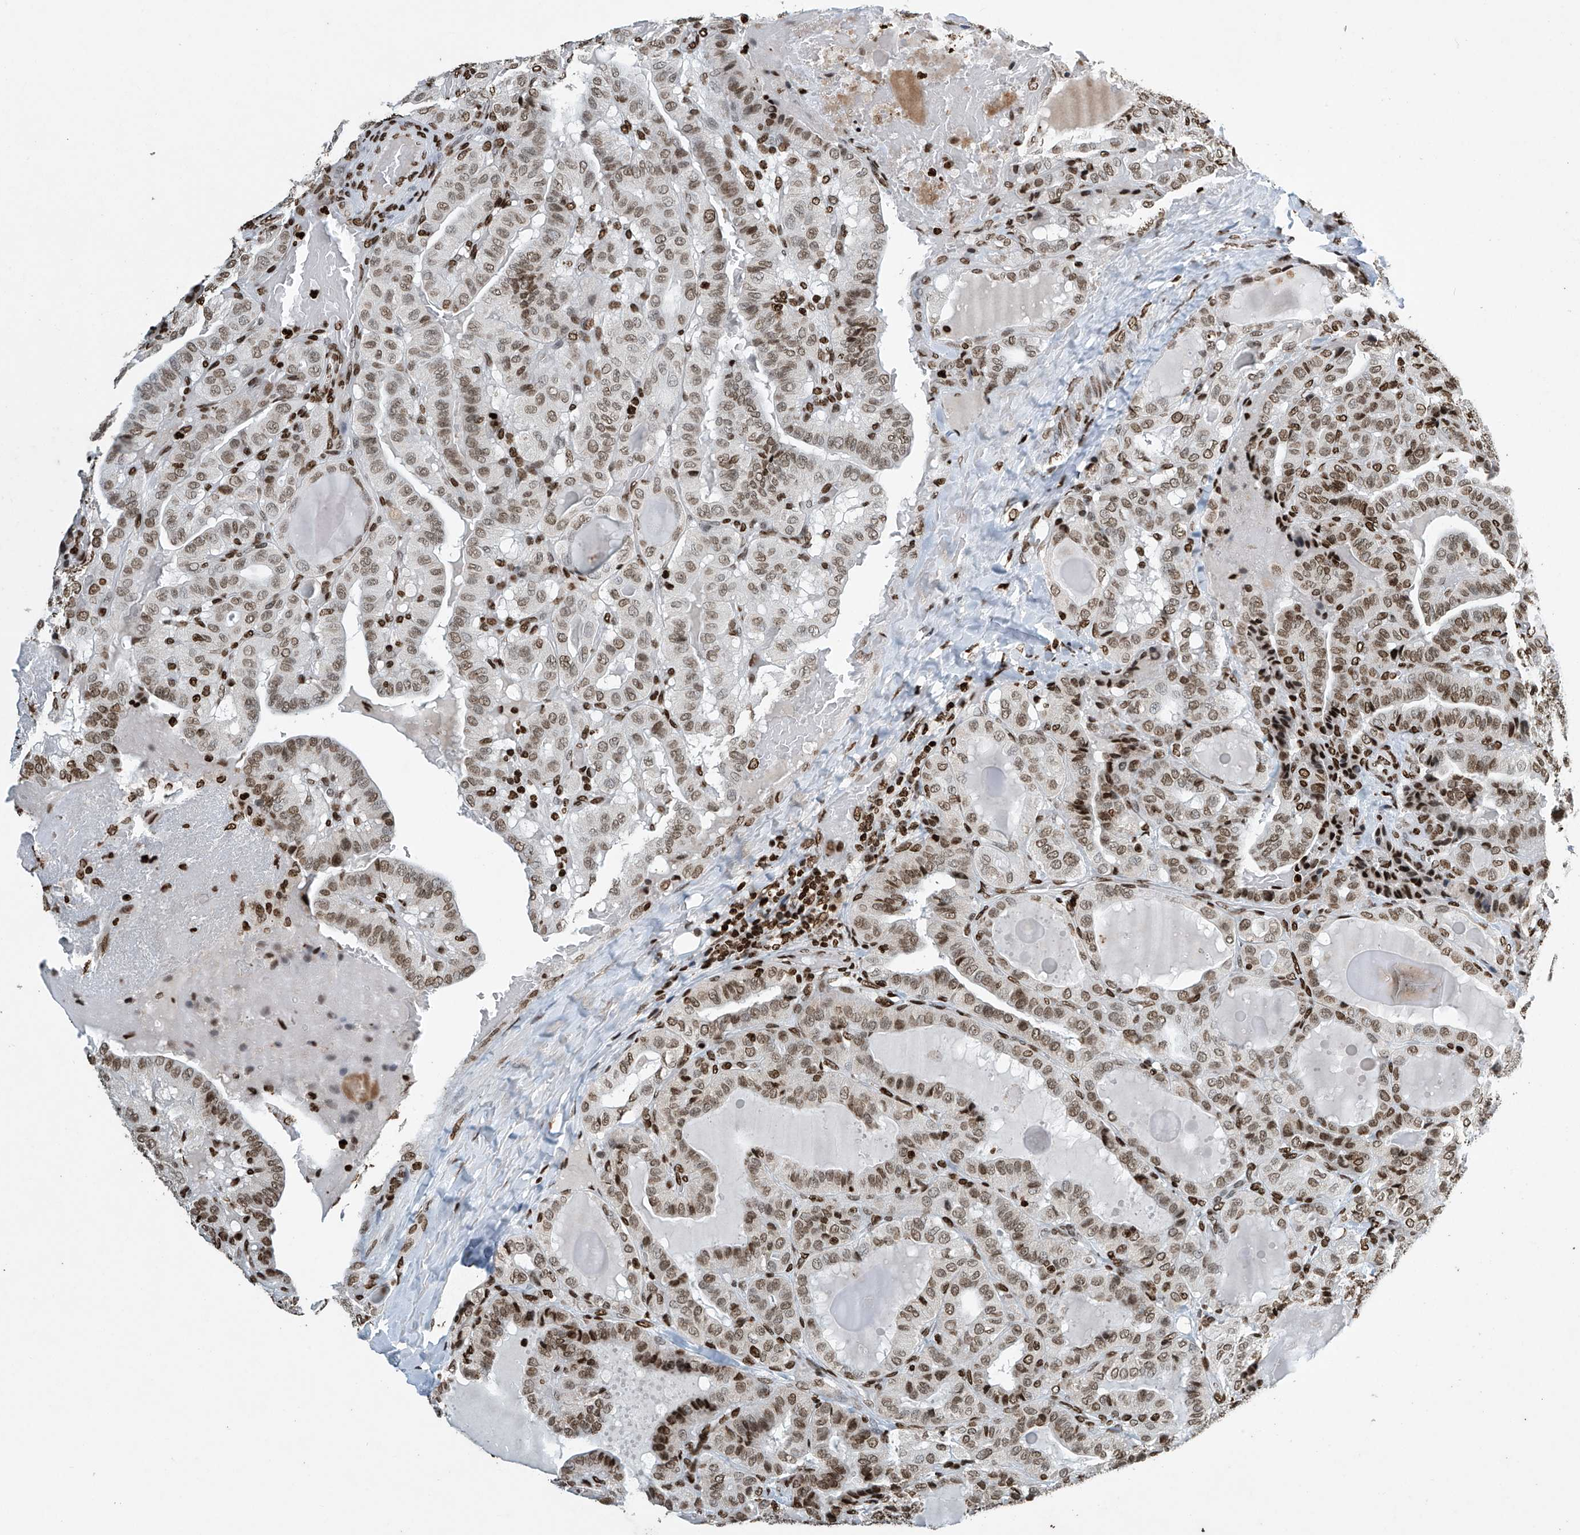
{"staining": {"intensity": "moderate", "quantity": ">75%", "location": "nuclear"}, "tissue": "thyroid cancer", "cell_type": "Tumor cells", "image_type": "cancer", "snomed": [{"axis": "morphology", "description": "Papillary adenocarcinoma, NOS"}, {"axis": "topography", "description": "Thyroid gland"}], "caption": "Thyroid cancer (papillary adenocarcinoma) tissue displays moderate nuclear positivity in approximately >75% of tumor cells", "gene": "H4C16", "patient": {"sex": "male", "age": 77}}